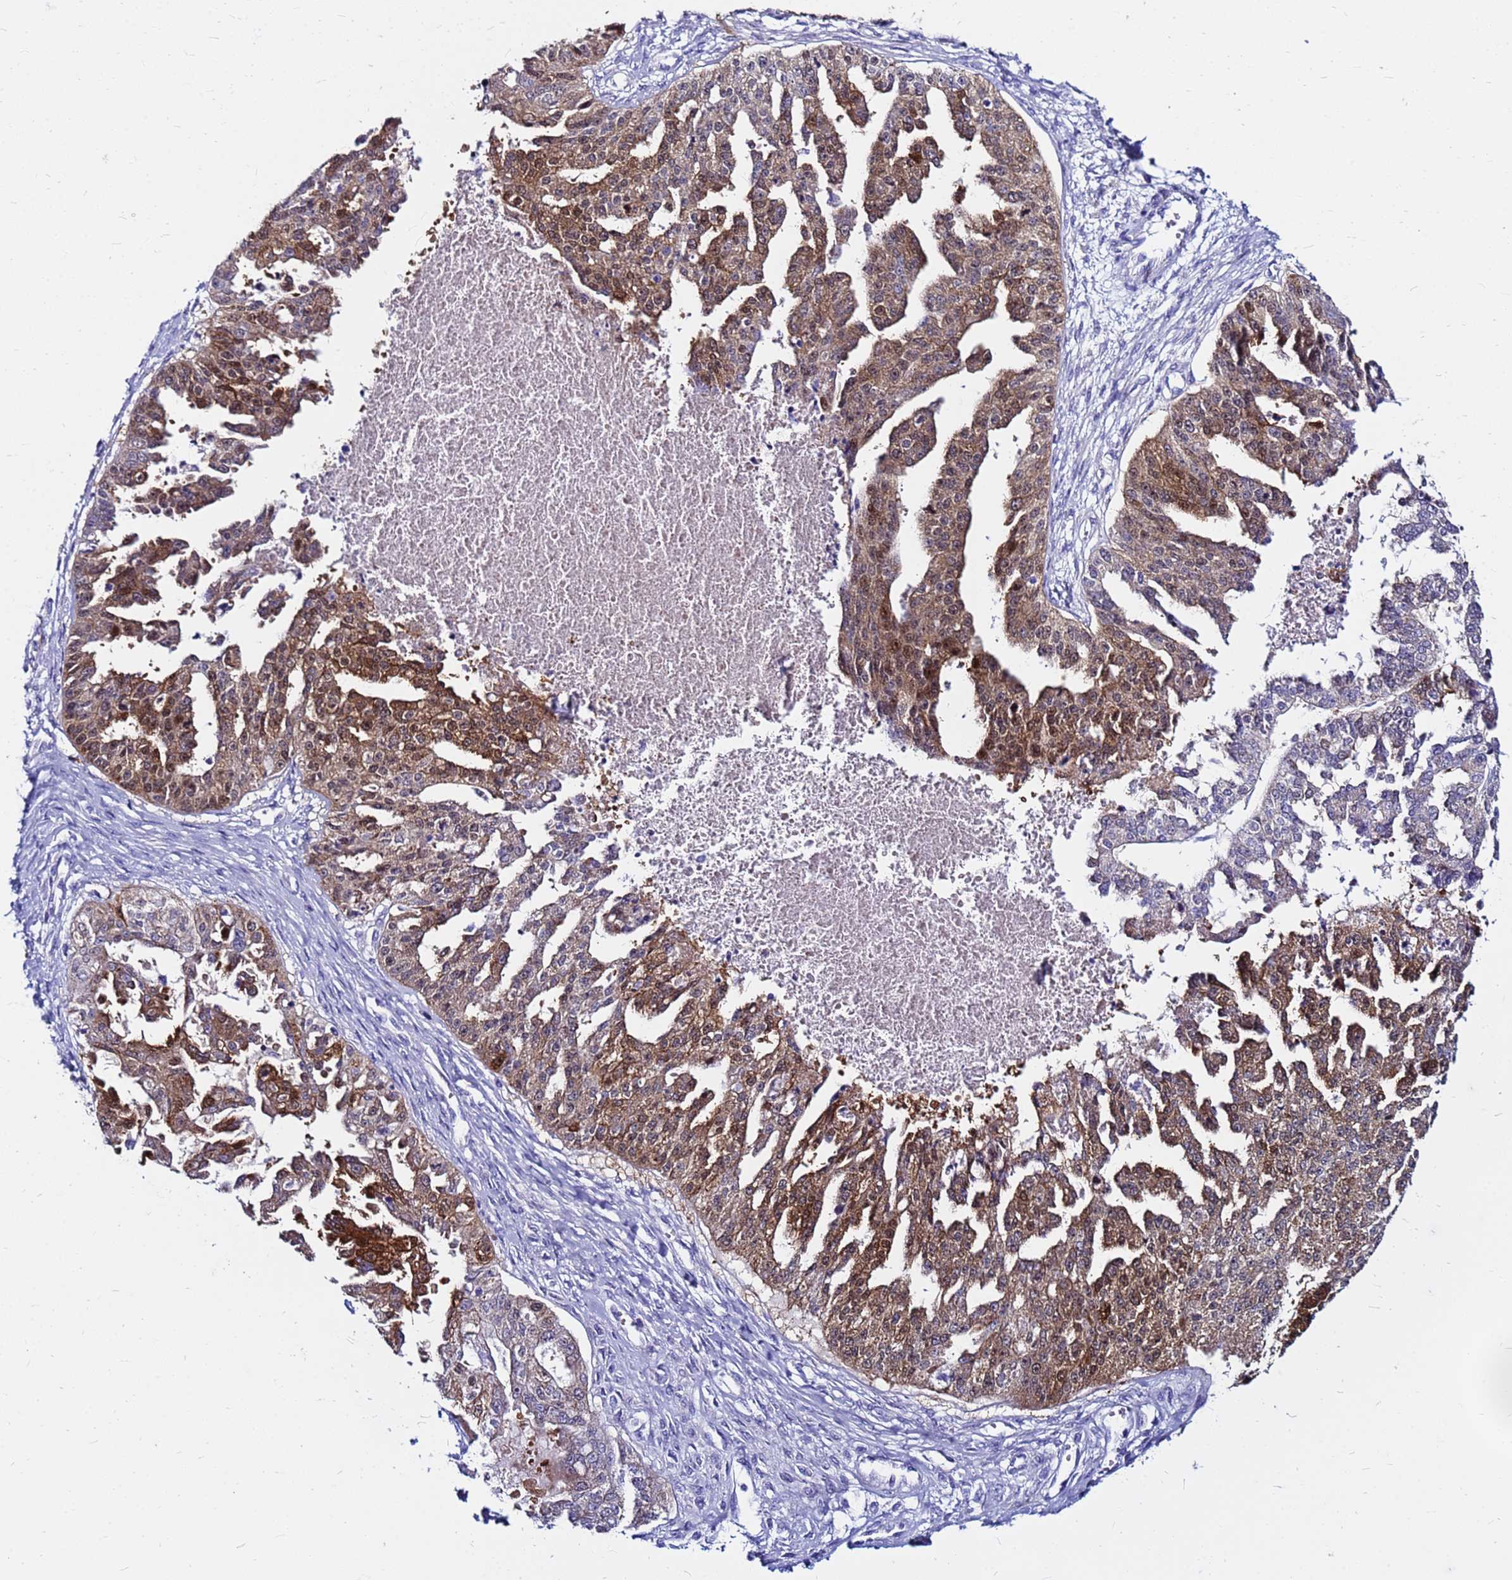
{"staining": {"intensity": "moderate", "quantity": "25%-75%", "location": "cytoplasmic/membranous,nuclear"}, "tissue": "ovarian cancer", "cell_type": "Tumor cells", "image_type": "cancer", "snomed": [{"axis": "morphology", "description": "Cystadenocarcinoma, serous, NOS"}, {"axis": "topography", "description": "Ovary"}], "caption": "The image reveals a brown stain indicating the presence of a protein in the cytoplasmic/membranous and nuclear of tumor cells in ovarian cancer.", "gene": "PPP1R14C", "patient": {"sex": "female", "age": 58}}